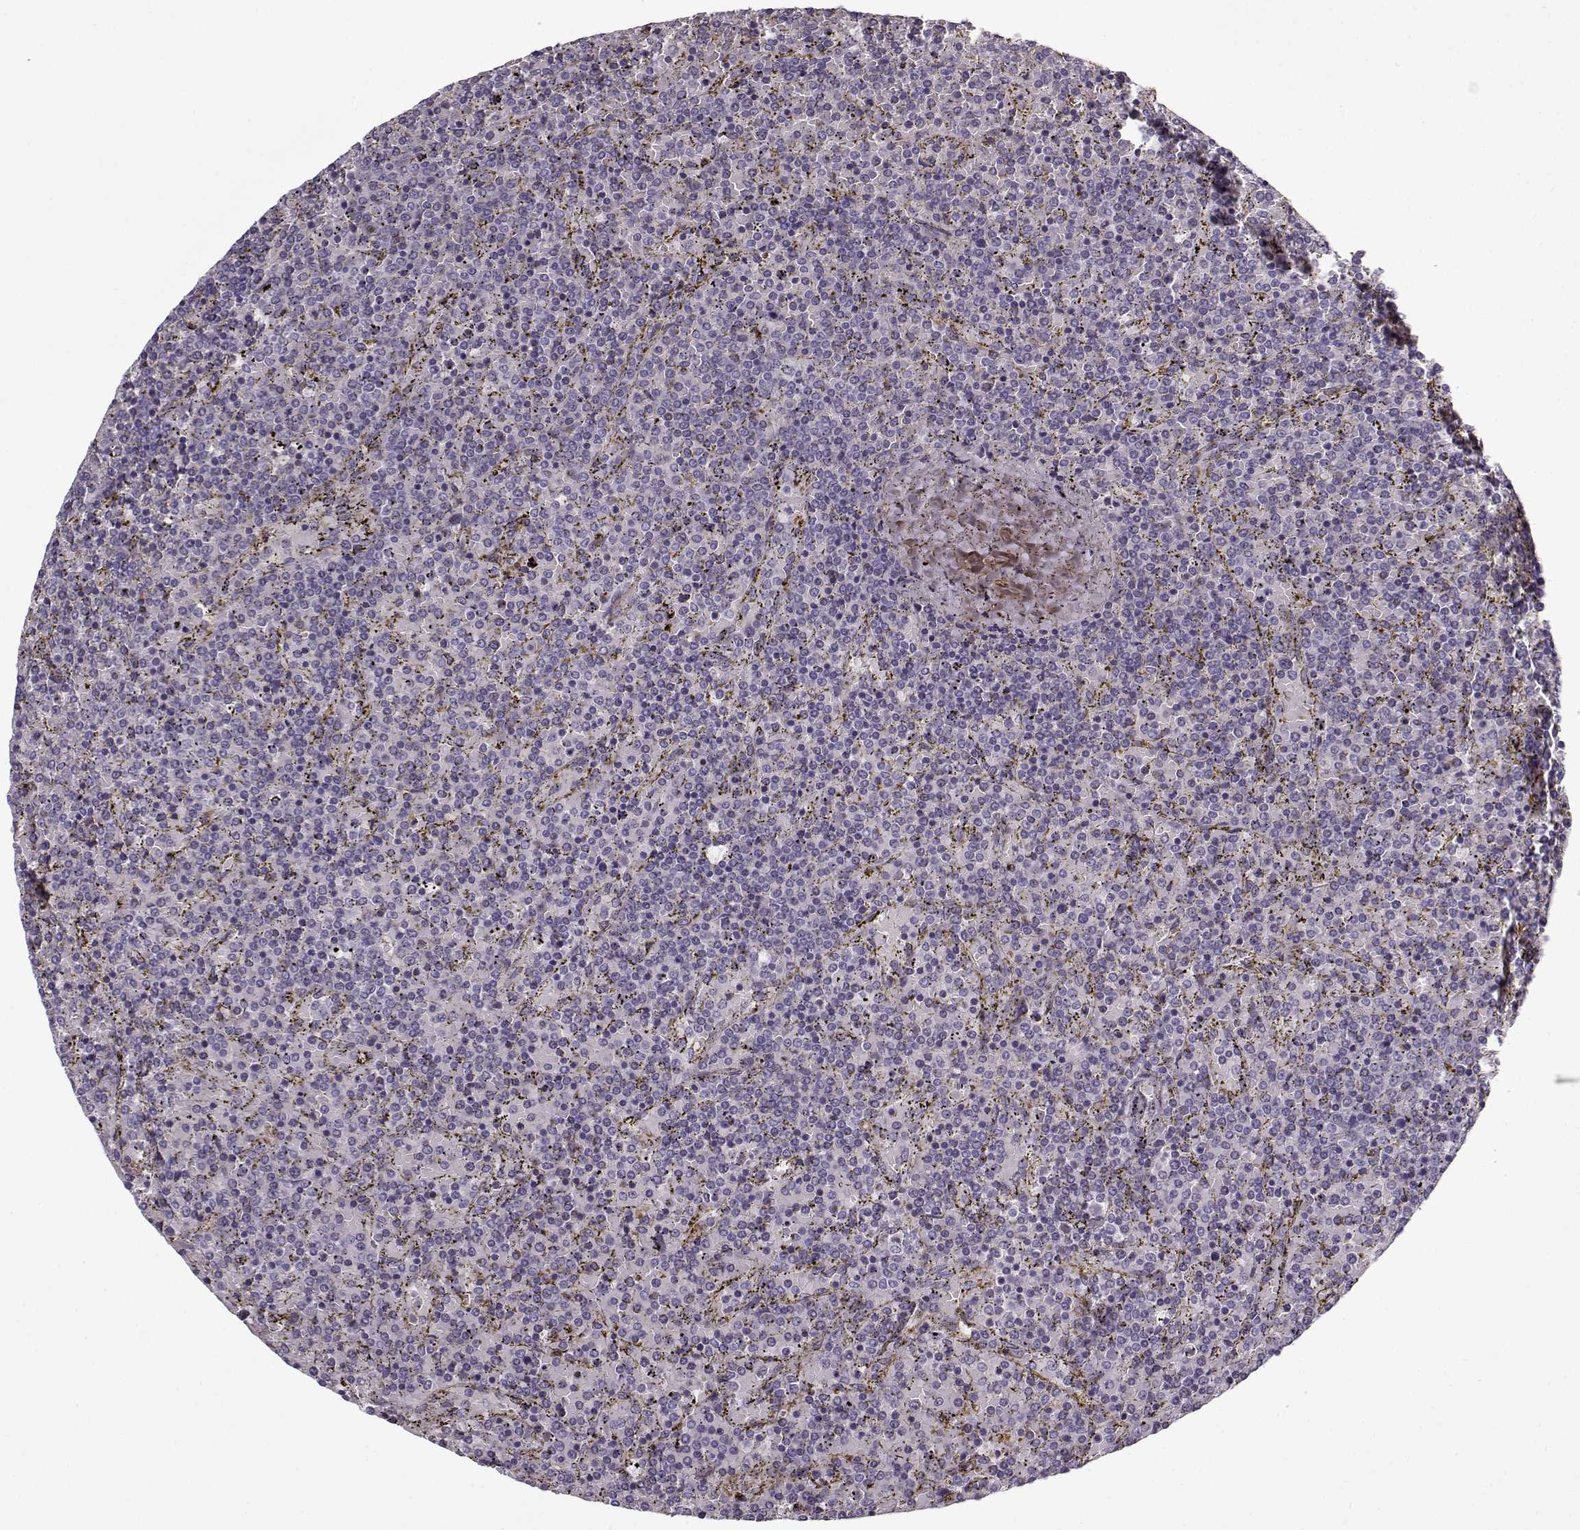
{"staining": {"intensity": "negative", "quantity": "none", "location": "none"}, "tissue": "lymphoma", "cell_type": "Tumor cells", "image_type": "cancer", "snomed": [{"axis": "morphology", "description": "Malignant lymphoma, non-Hodgkin's type, Low grade"}, {"axis": "topography", "description": "Spleen"}], "caption": "Tumor cells are negative for brown protein staining in low-grade malignant lymphoma, non-Hodgkin's type. (DAB (3,3'-diaminobenzidine) immunohistochemistry with hematoxylin counter stain).", "gene": "LUM", "patient": {"sex": "female", "age": 77}}